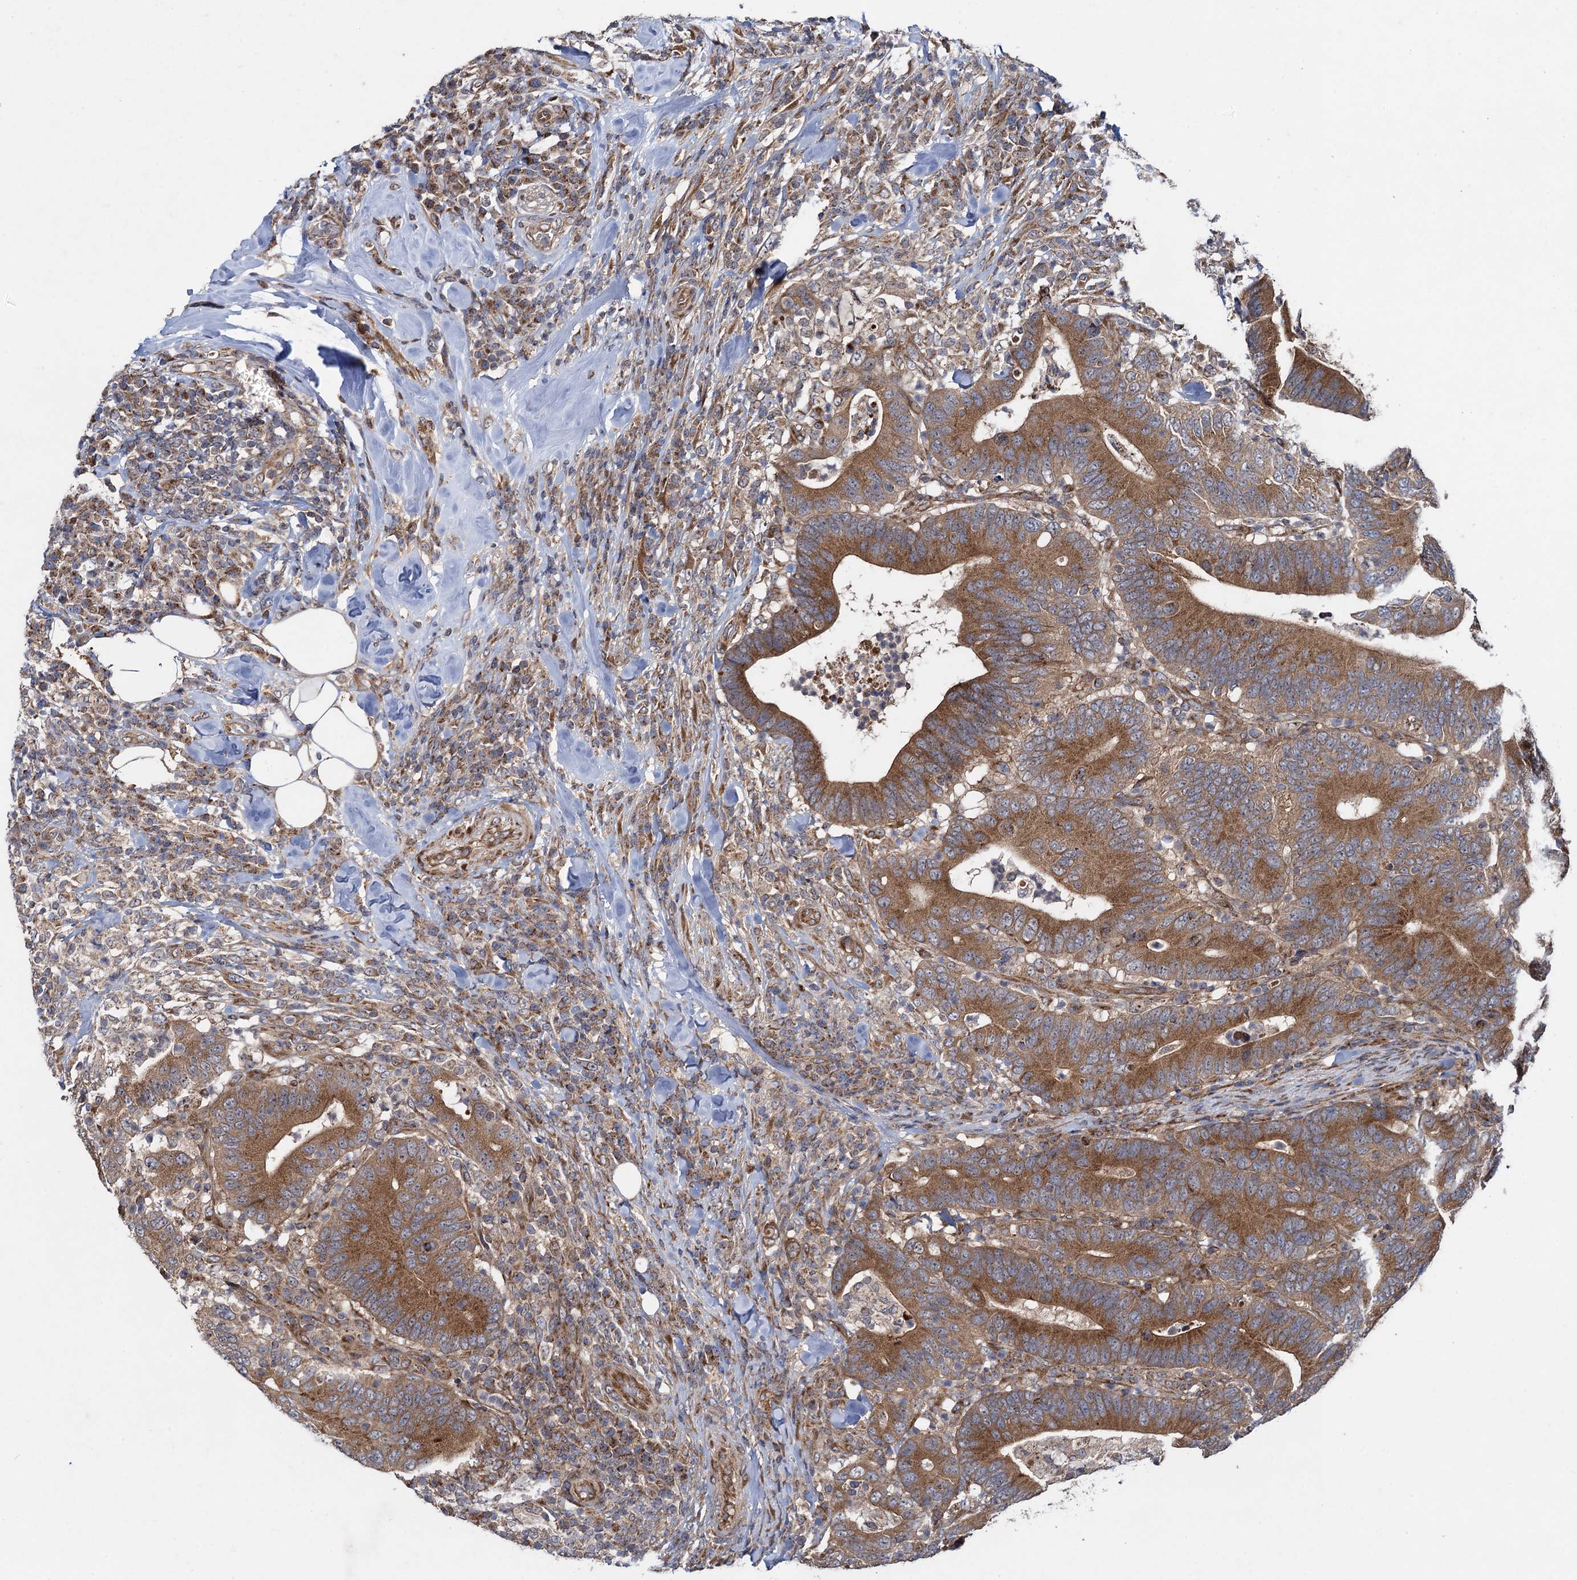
{"staining": {"intensity": "moderate", "quantity": ">75%", "location": "cytoplasmic/membranous"}, "tissue": "colorectal cancer", "cell_type": "Tumor cells", "image_type": "cancer", "snomed": [{"axis": "morphology", "description": "Adenocarcinoma, NOS"}, {"axis": "topography", "description": "Colon"}], "caption": "Colorectal cancer was stained to show a protein in brown. There is medium levels of moderate cytoplasmic/membranous staining in about >75% of tumor cells. (DAB (3,3'-diaminobenzidine) = brown stain, brightfield microscopy at high magnification).", "gene": "HAUS1", "patient": {"sex": "female", "age": 66}}